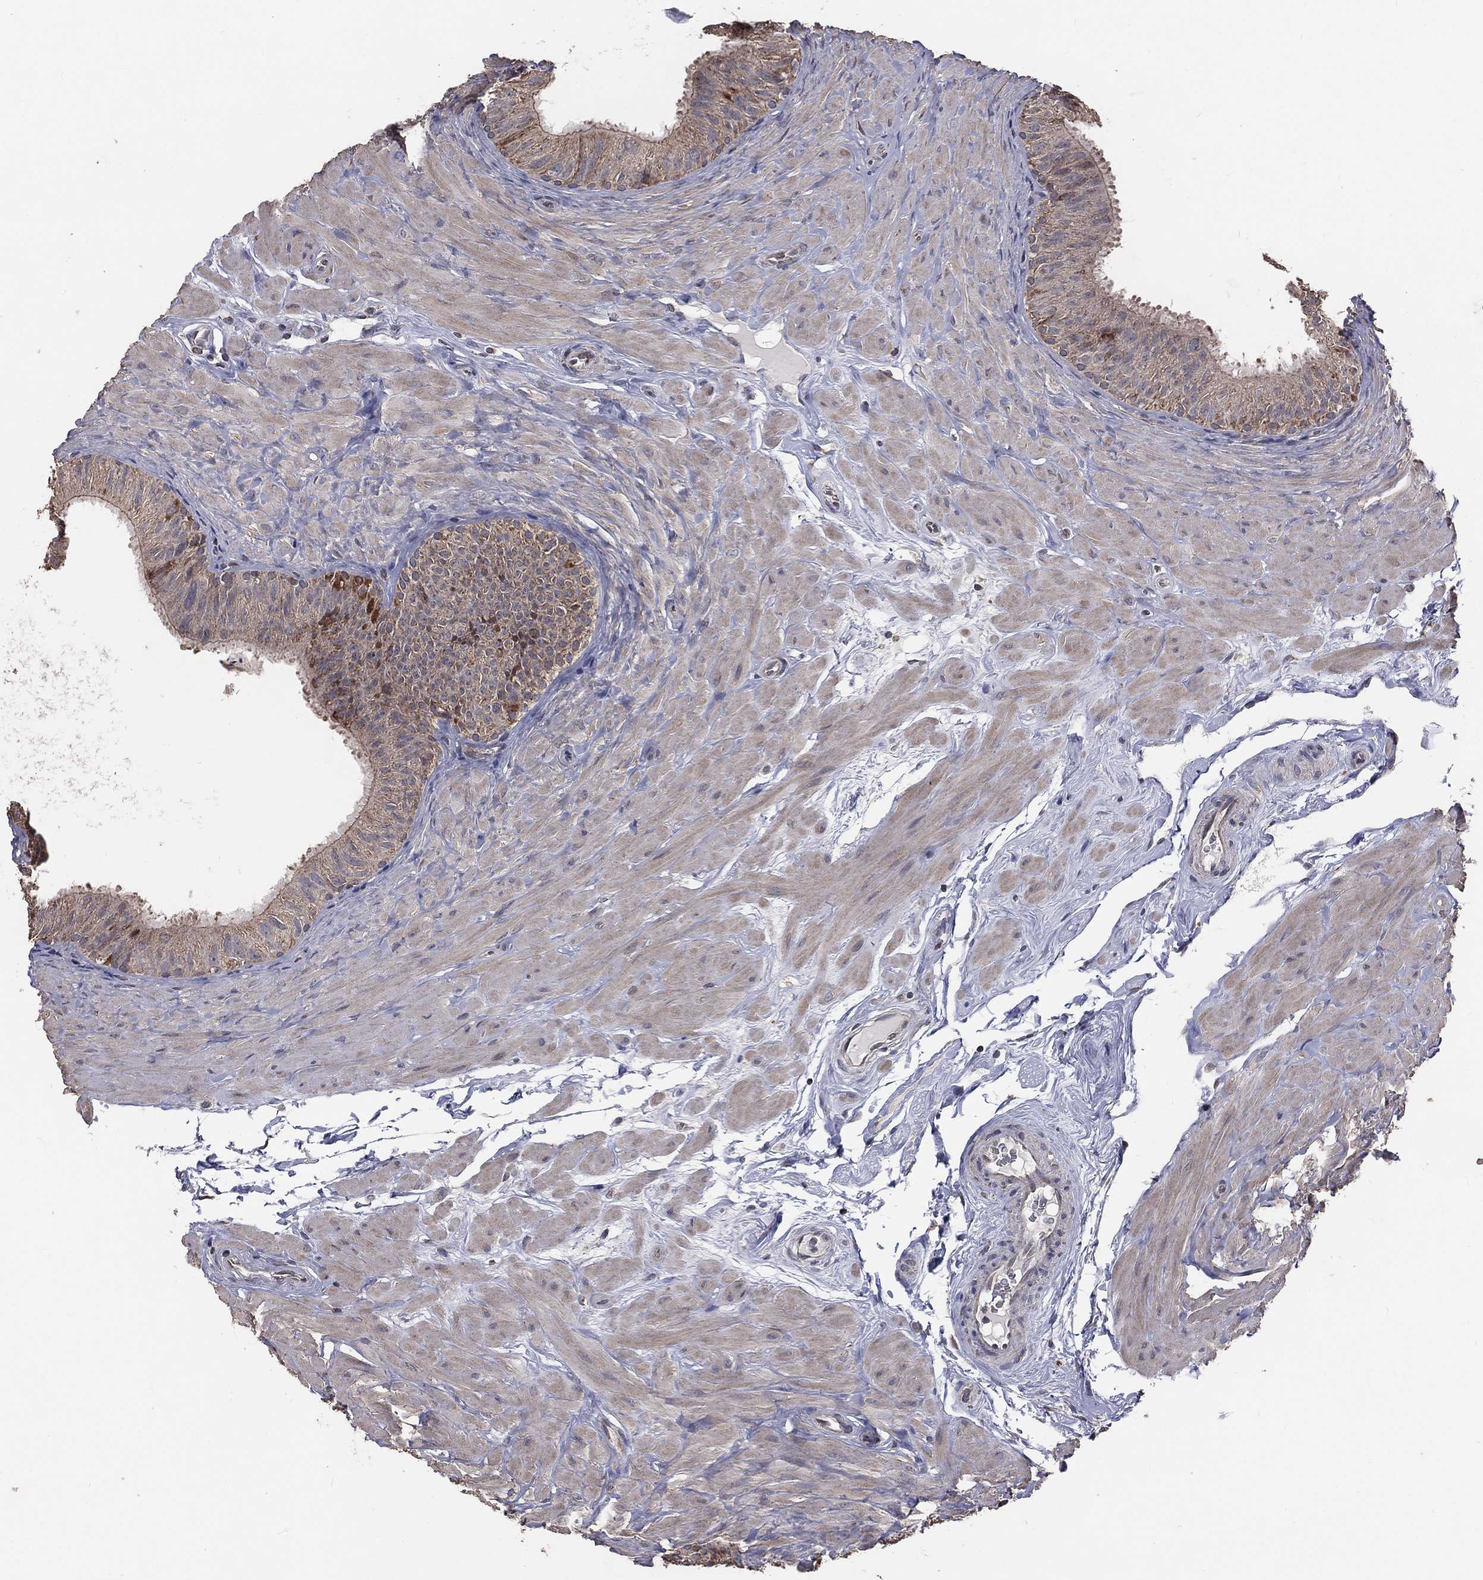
{"staining": {"intensity": "moderate", "quantity": "<25%", "location": "cytoplasmic/membranous"}, "tissue": "epididymis", "cell_type": "Glandular cells", "image_type": "normal", "snomed": [{"axis": "morphology", "description": "Normal tissue, NOS"}, {"axis": "topography", "description": "Epididymis"}], "caption": "Moderate cytoplasmic/membranous staining for a protein is identified in about <25% of glandular cells of normal epididymis using immunohistochemistry (IHC).", "gene": "MRPL46", "patient": {"sex": "male", "age": 34}}